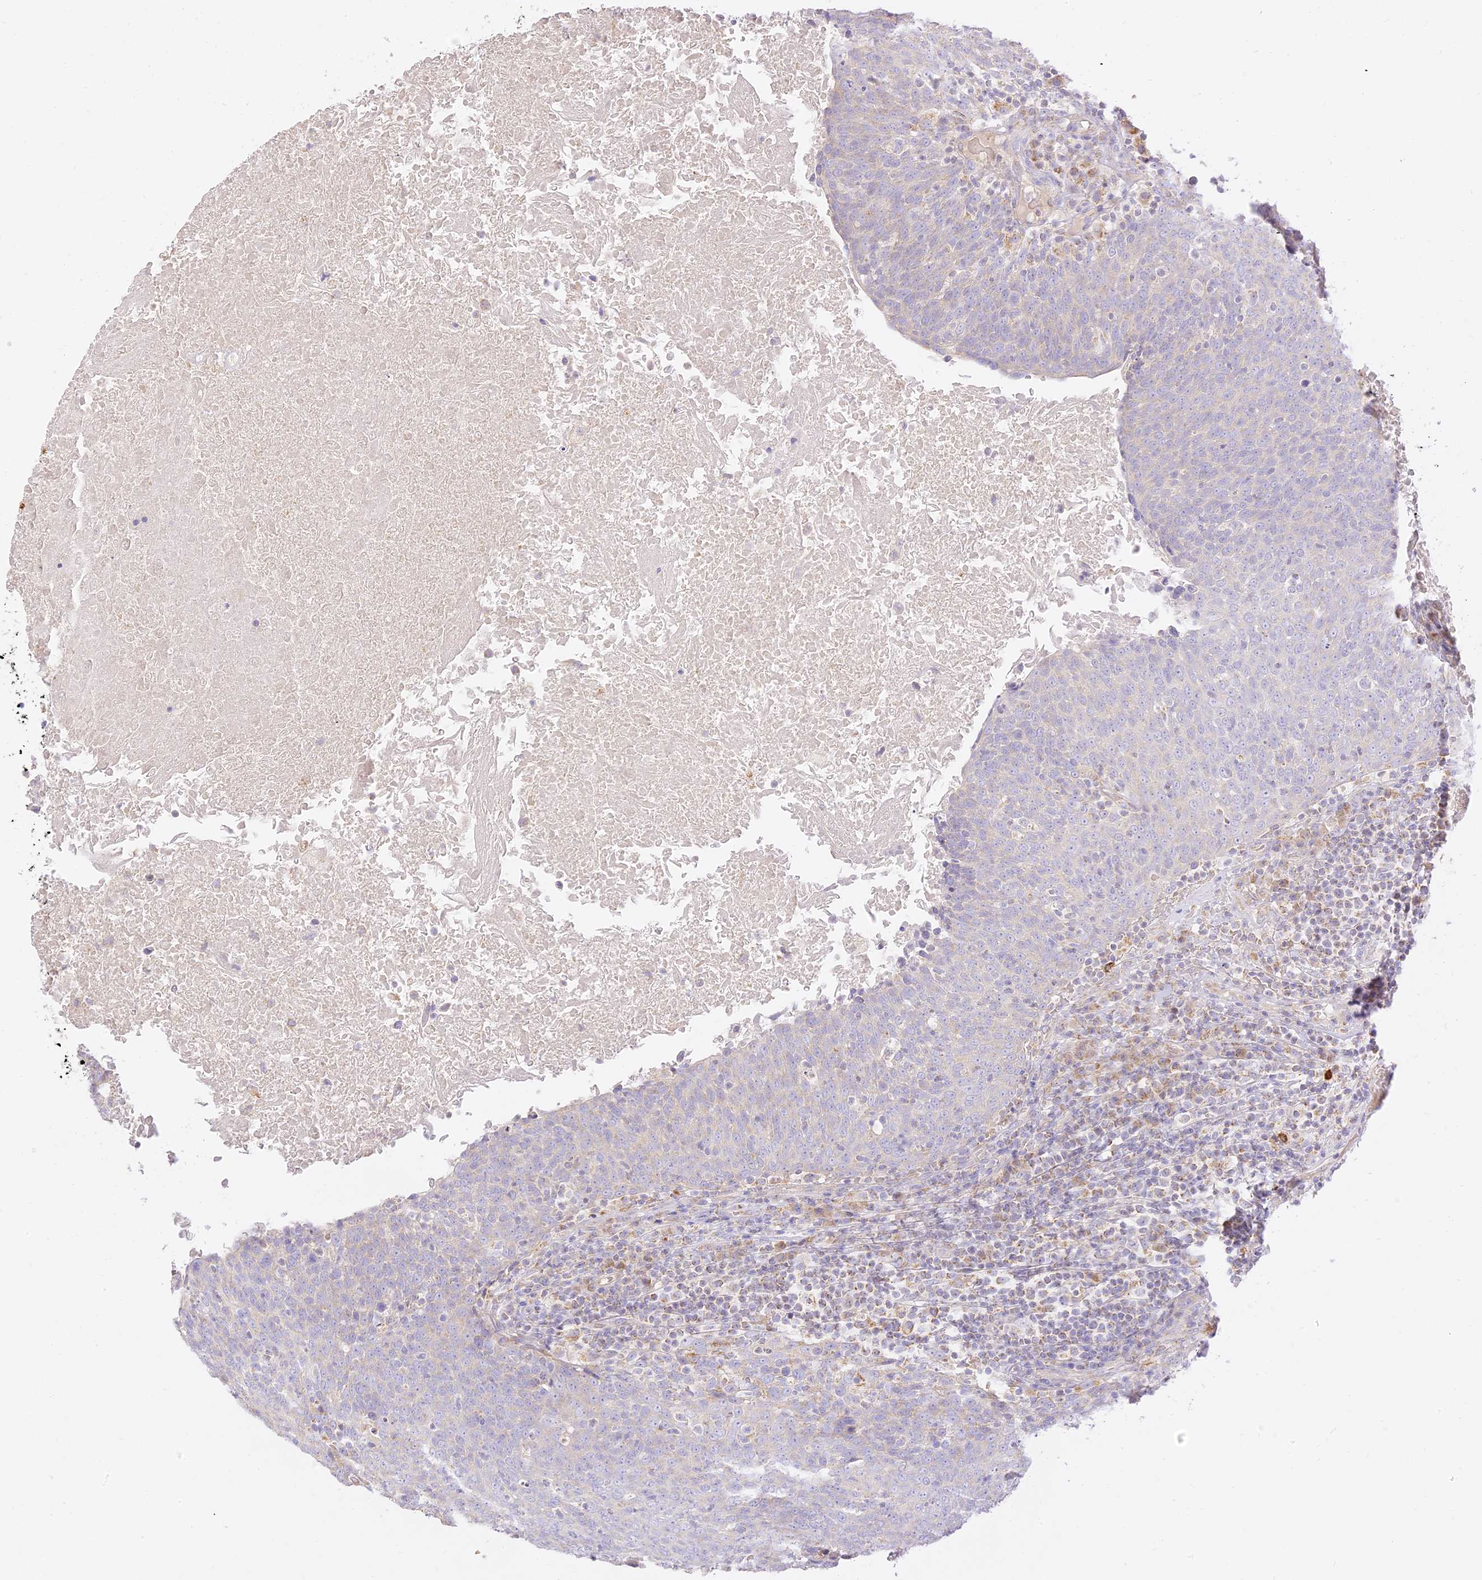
{"staining": {"intensity": "negative", "quantity": "none", "location": "none"}, "tissue": "head and neck cancer", "cell_type": "Tumor cells", "image_type": "cancer", "snomed": [{"axis": "morphology", "description": "Squamous cell carcinoma, NOS"}, {"axis": "morphology", "description": "Squamous cell carcinoma, metastatic, NOS"}, {"axis": "topography", "description": "Lymph node"}, {"axis": "topography", "description": "Head-Neck"}], "caption": "An immunohistochemistry micrograph of head and neck metastatic squamous cell carcinoma is shown. There is no staining in tumor cells of head and neck metastatic squamous cell carcinoma.", "gene": "LRRC15", "patient": {"sex": "male", "age": 62}}